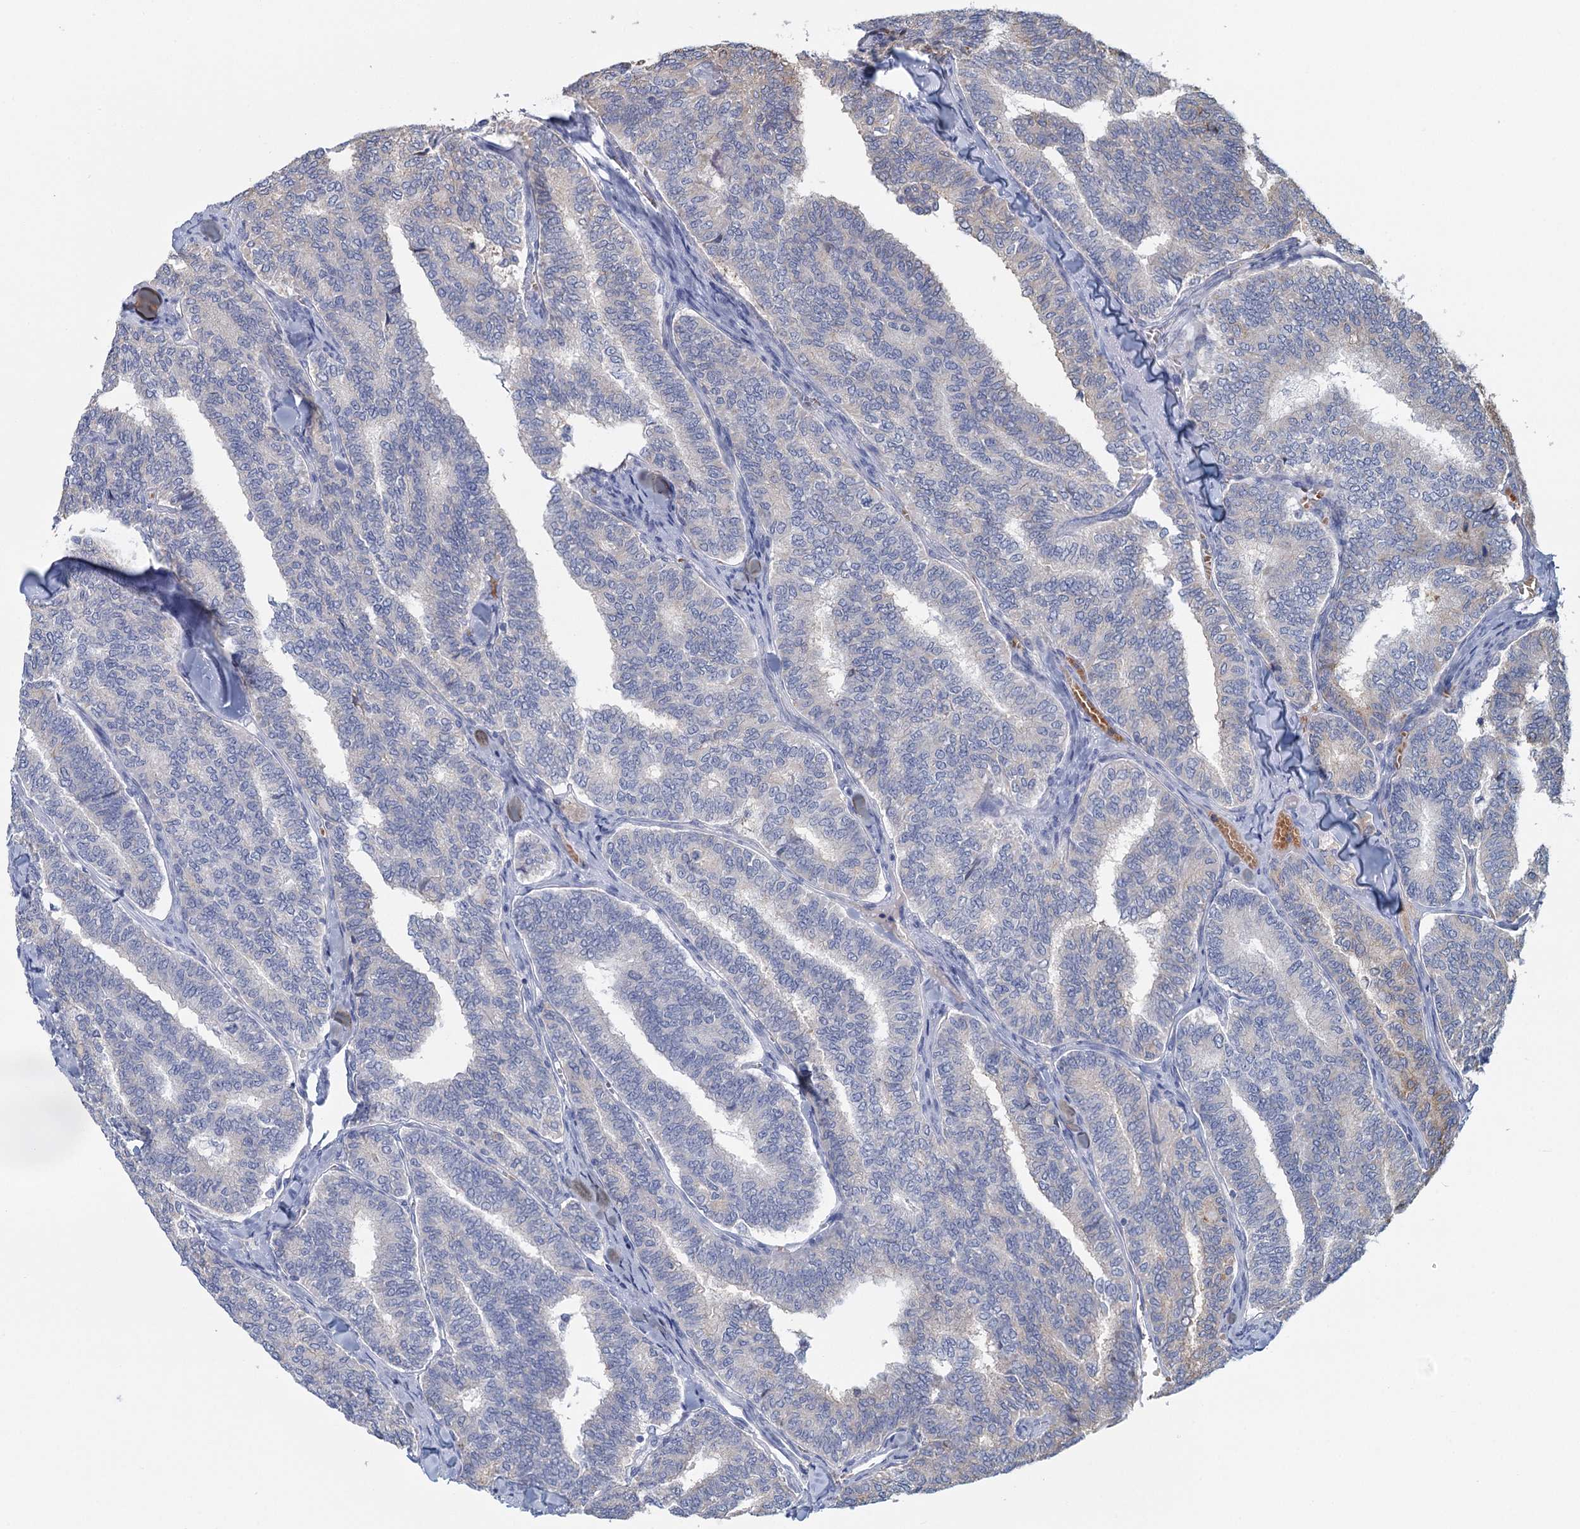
{"staining": {"intensity": "negative", "quantity": "none", "location": "none"}, "tissue": "thyroid cancer", "cell_type": "Tumor cells", "image_type": "cancer", "snomed": [{"axis": "morphology", "description": "Papillary adenocarcinoma, NOS"}, {"axis": "topography", "description": "Thyroid gland"}], "caption": "The immunohistochemistry (IHC) histopathology image has no significant positivity in tumor cells of papillary adenocarcinoma (thyroid) tissue.", "gene": "ANKRD16", "patient": {"sex": "female", "age": 35}}